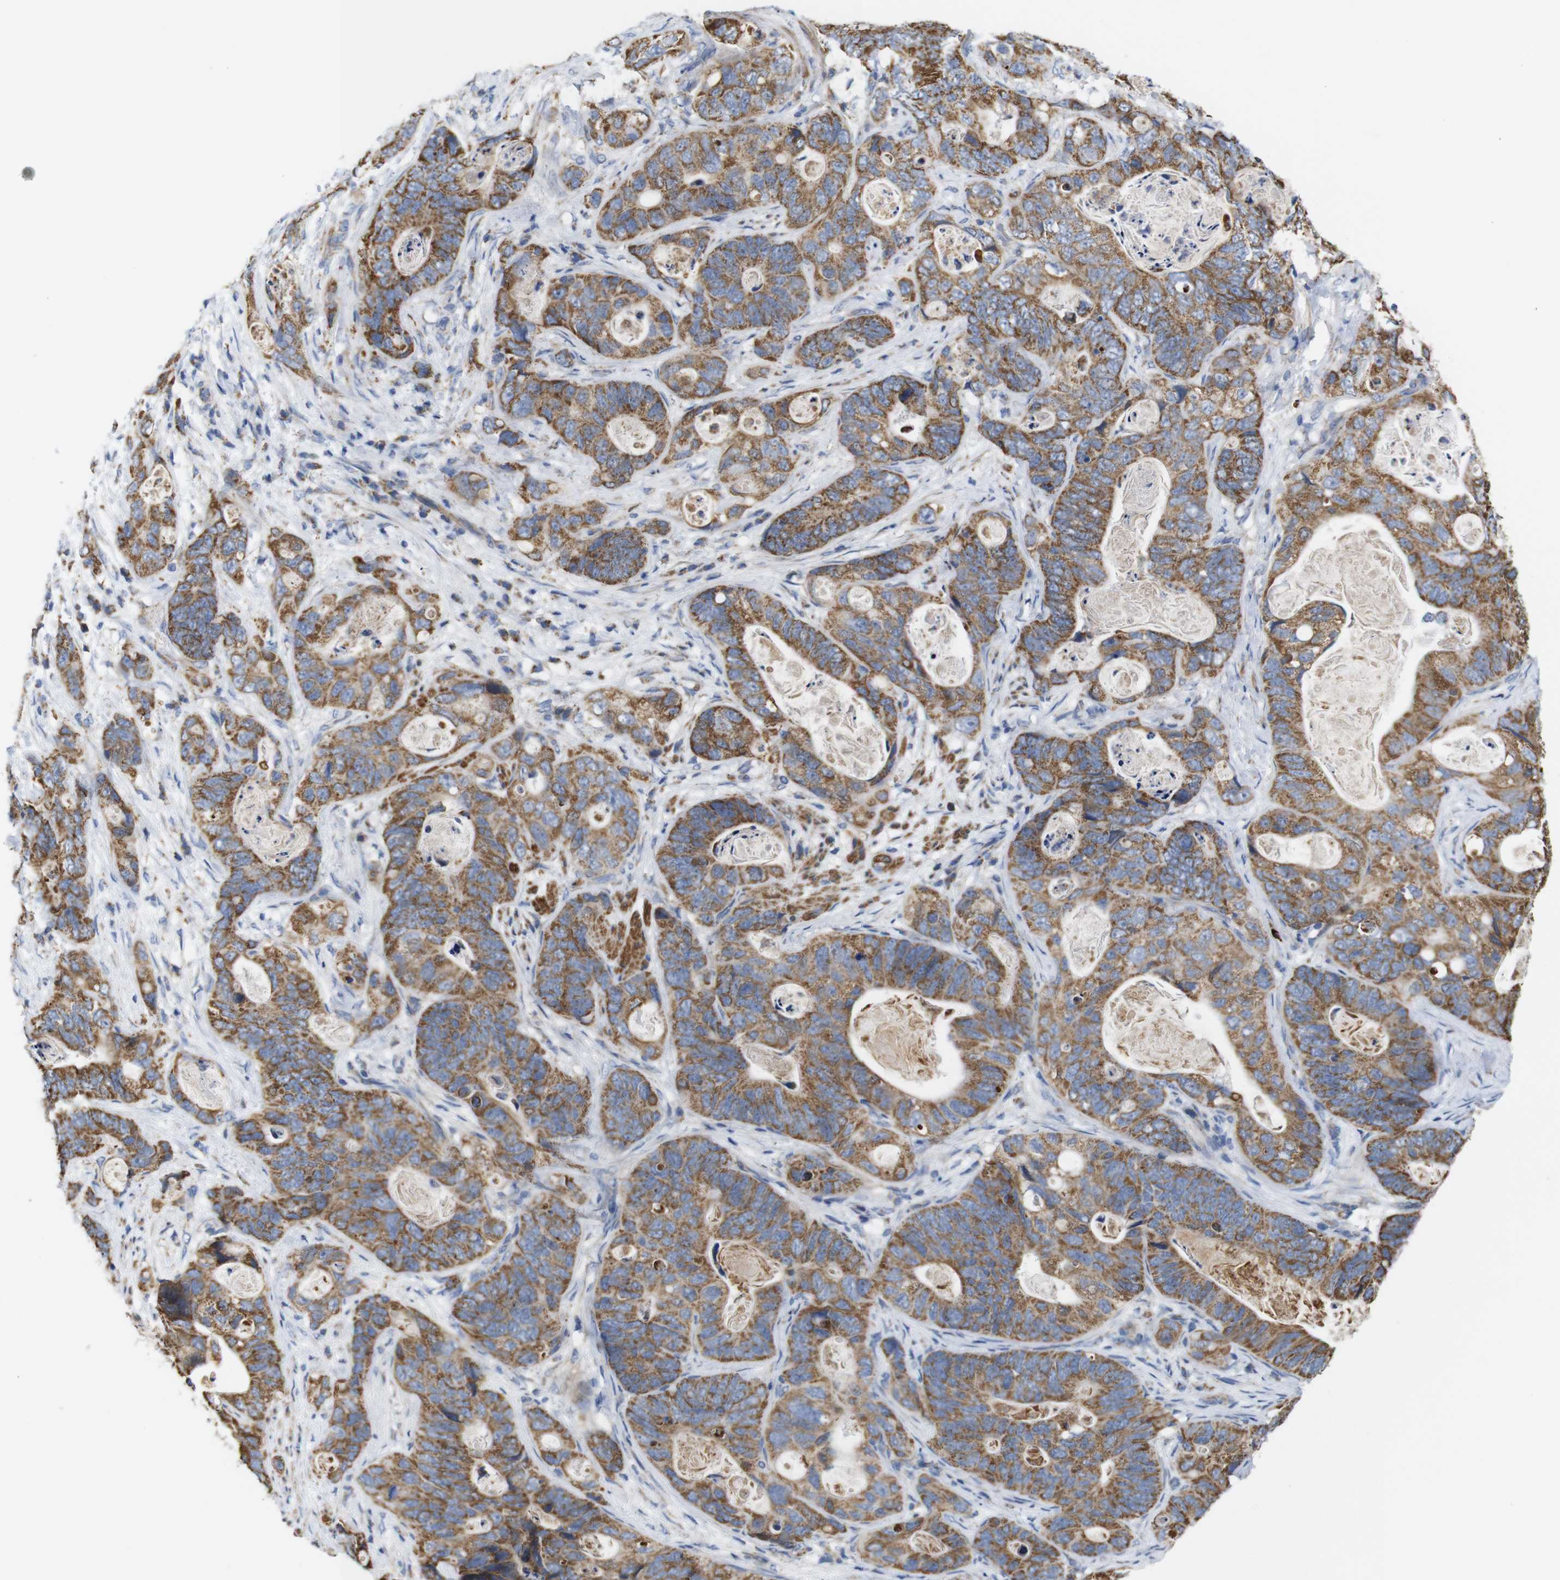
{"staining": {"intensity": "moderate", "quantity": ">75%", "location": "cytoplasmic/membranous"}, "tissue": "stomach cancer", "cell_type": "Tumor cells", "image_type": "cancer", "snomed": [{"axis": "morphology", "description": "Adenocarcinoma, NOS"}, {"axis": "topography", "description": "Stomach"}], "caption": "Human stomach cancer stained with a brown dye exhibits moderate cytoplasmic/membranous positive staining in about >75% of tumor cells.", "gene": "FAM171B", "patient": {"sex": "female", "age": 89}}